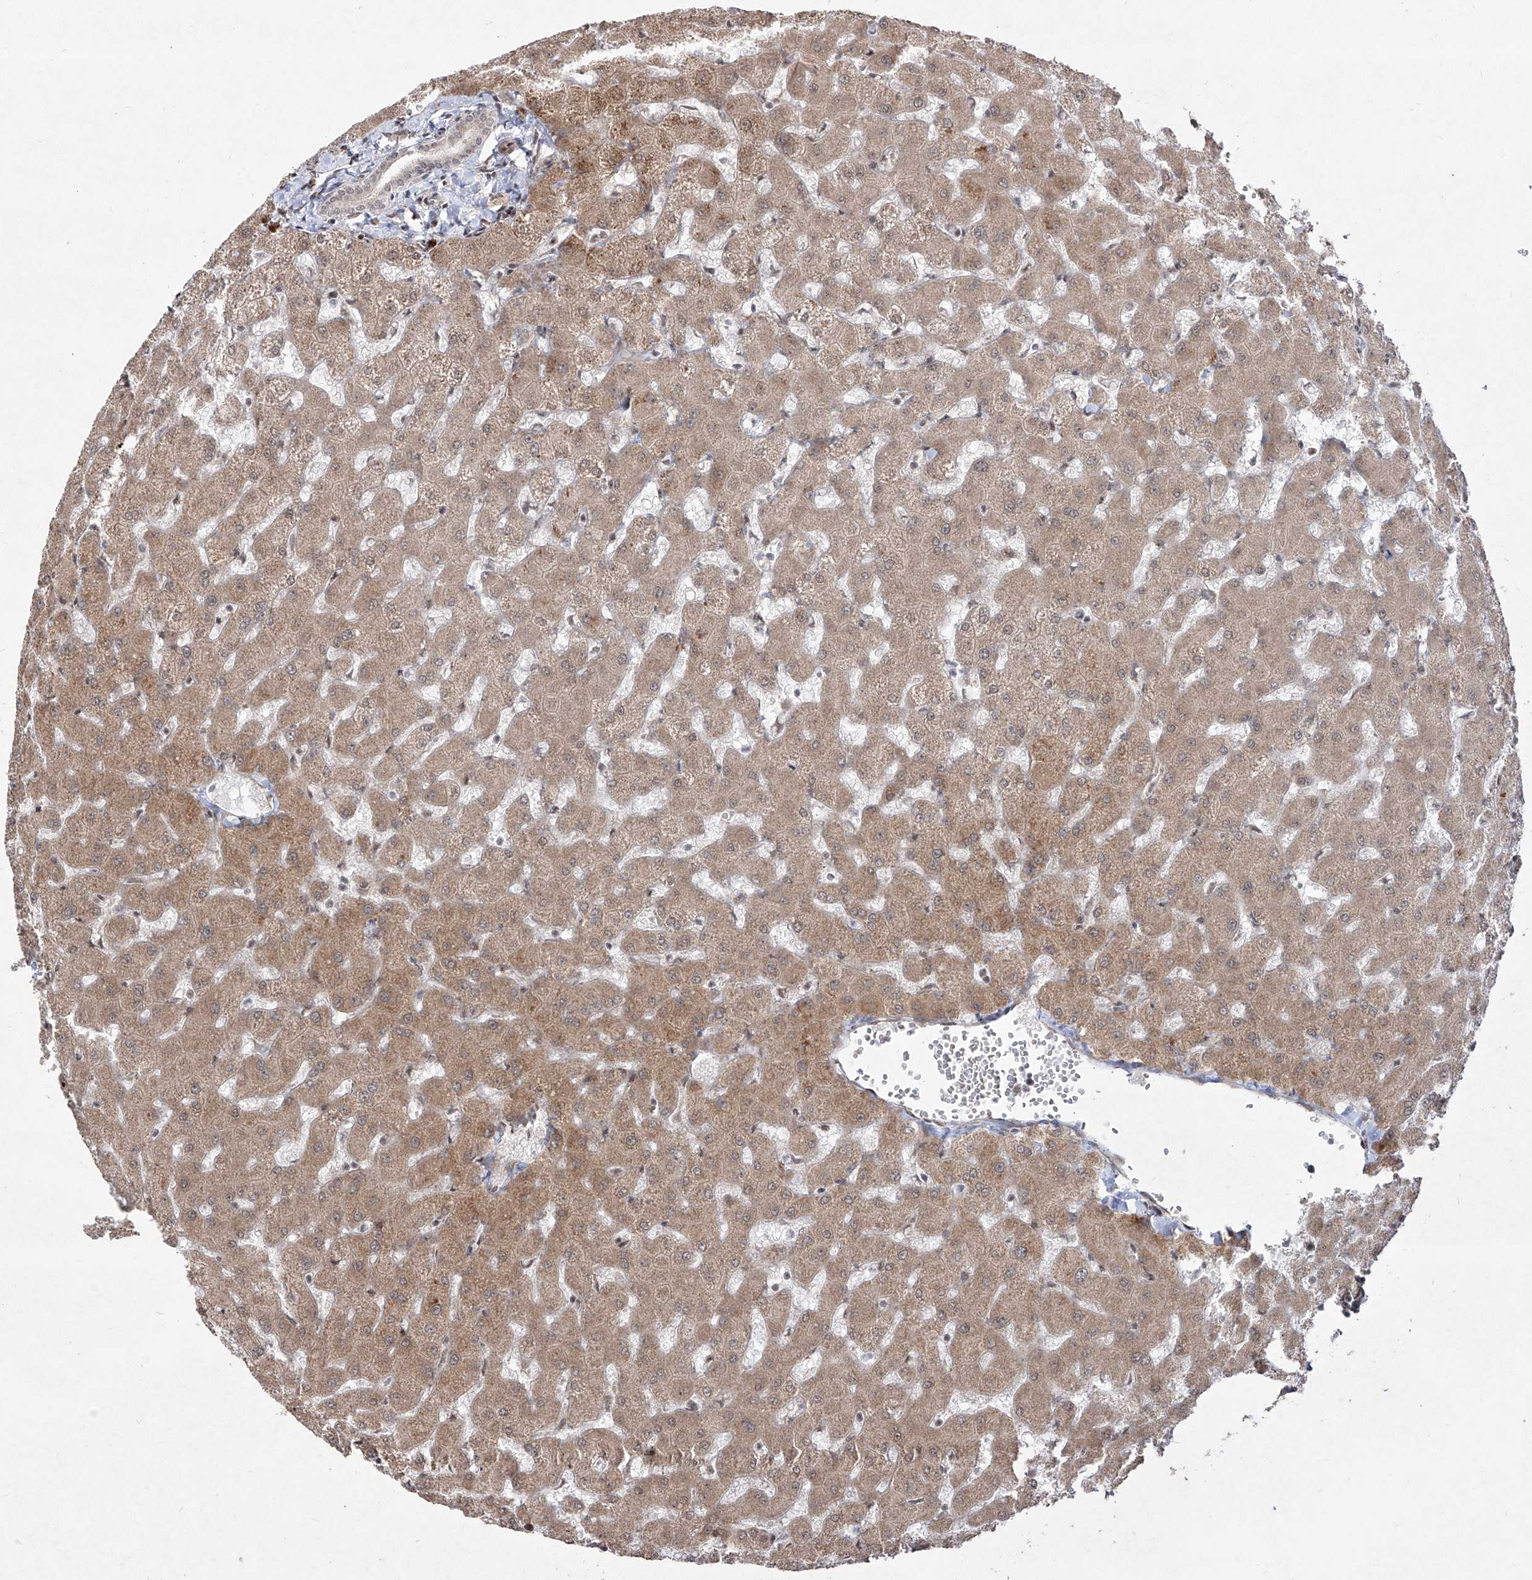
{"staining": {"intensity": "negative", "quantity": "none", "location": "none"}, "tissue": "liver", "cell_type": "Cholangiocytes", "image_type": "normal", "snomed": [{"axis": "morphology", "description": "Normal tissue, NOS"}, {"axis": "topography", "description": "Liver"}], "caption": "This is an immunohistochemistry (IHC) photomicrograph of unremarkable liver. There is no positivity in cholangiocytes.", "gene": "SNRNP27", "patient": {"sex": "female", "age": 63}}